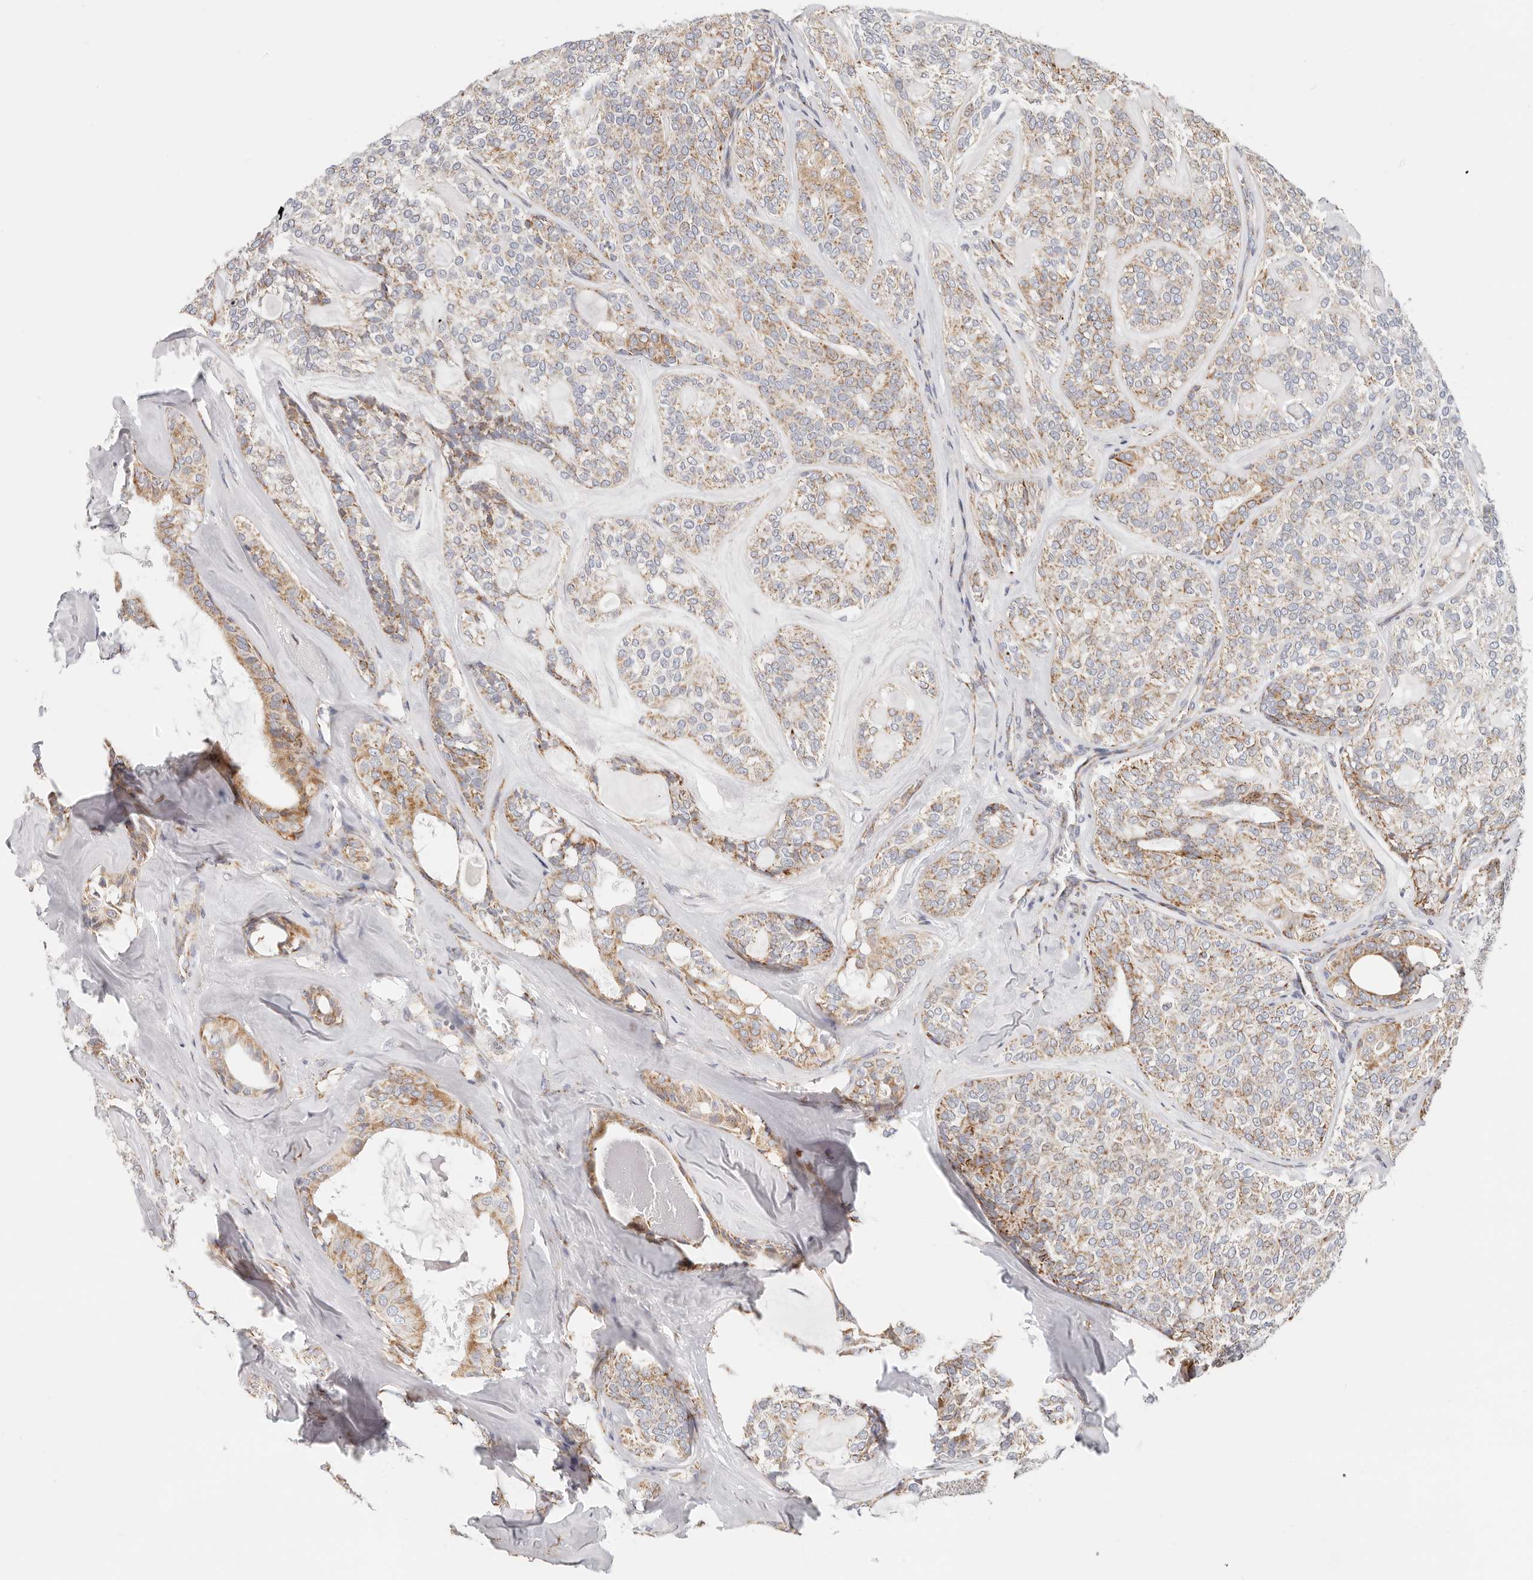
{"staining": {"intensity": "moderate", "quantity": ">75%", "location": "cytoplasmic/membranous"}, "tissue": "head and neck cancer", "cell_type": "Tumor cells", "image_type": "cancer", "snomed": [{"axis": "morphology", "description": "Adenocarcinoma, NOS"}, {"axis": "topography", "description": "Head-Neck"}], "caption": "Protein expression analysis of adenocarcinoma (head and neck) exhibits moderate cytoplasmic/membranous staining in approximately >75% of tumor cells.", "gene": "AFDN", "patient": {"sex": "male", "age": 66}}